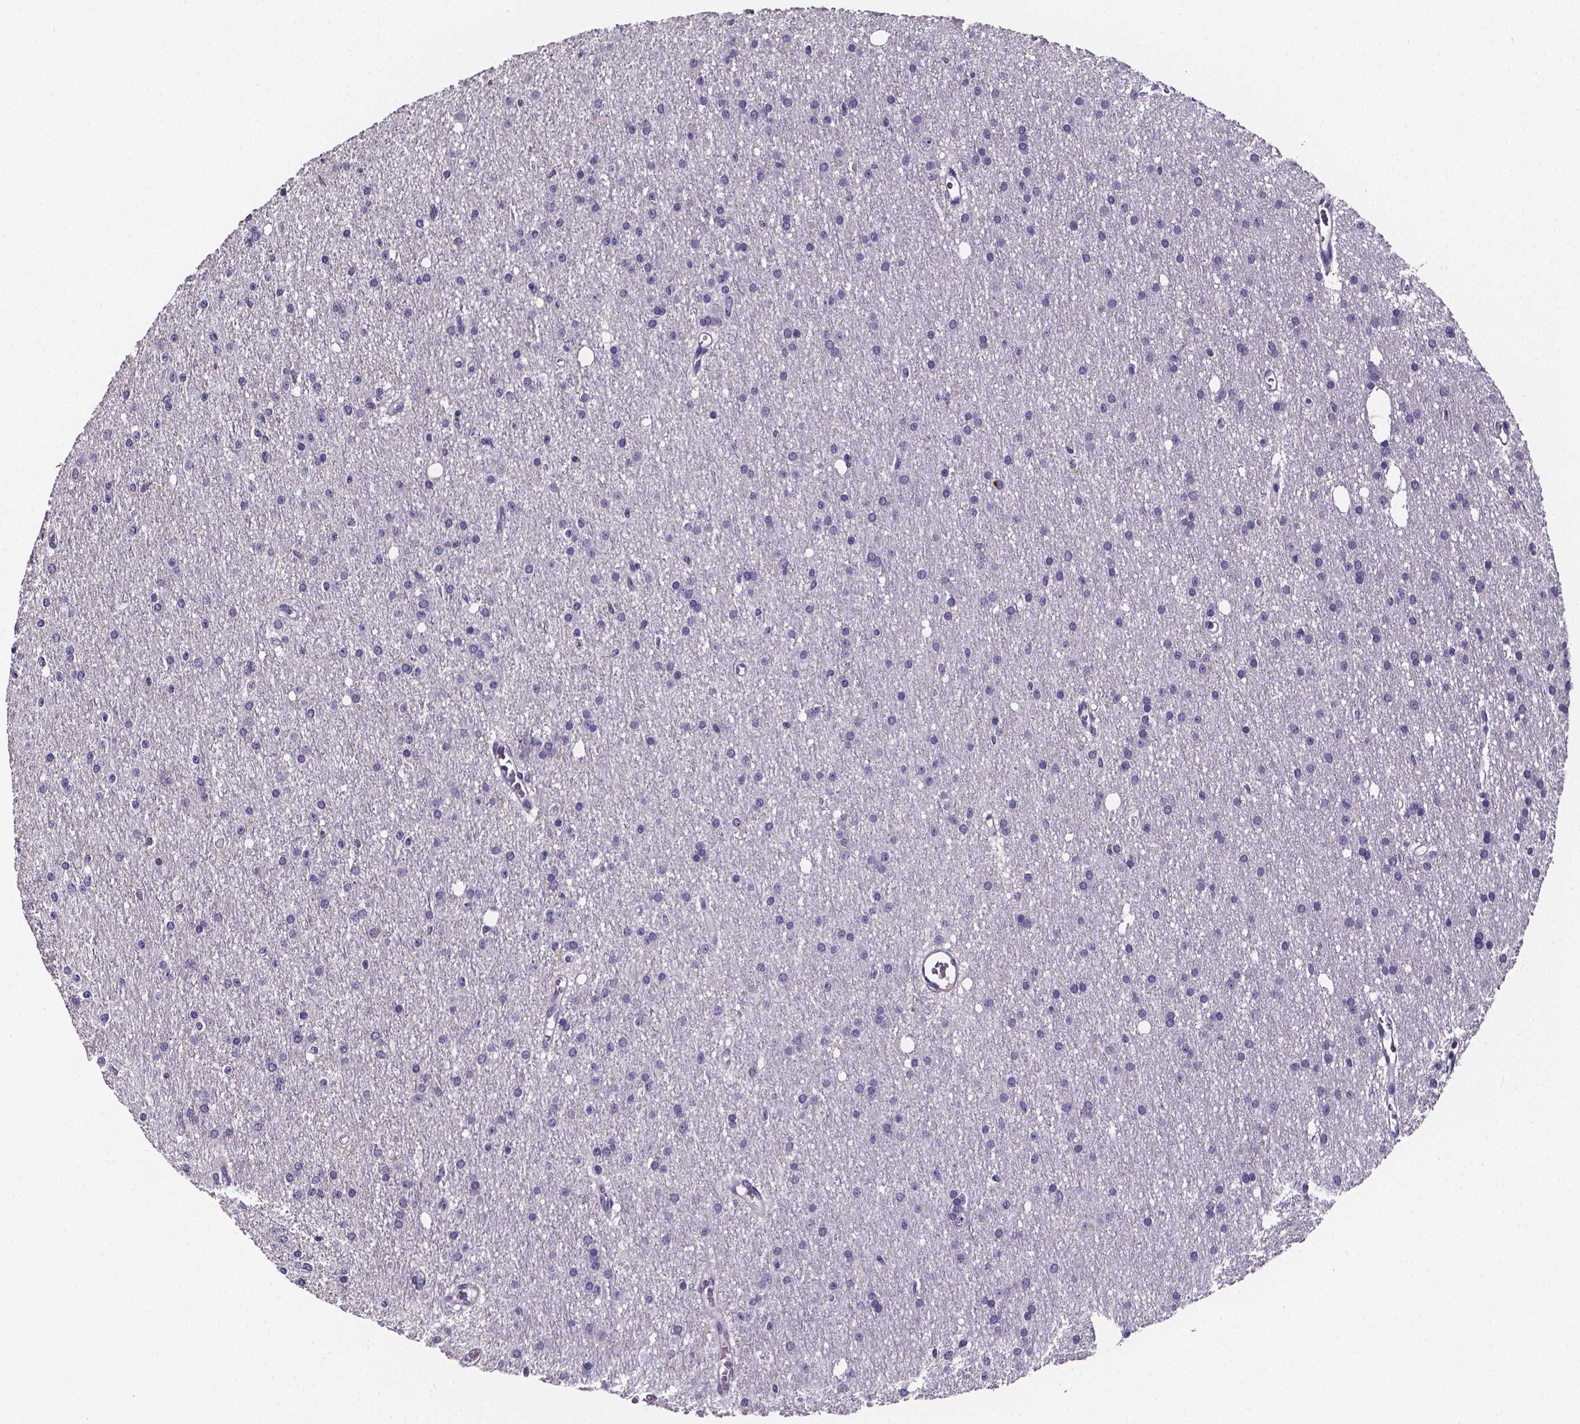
{"staining": {"intensity": "negative", "quantity": "none", "location": "none"}, "tissue": "glioma", "cell_type": "Tumor cells", "image_type": "cancer", "snomed": [{"axis": "morphology", "description": "Glioma, malignant, Low grade"}, {"axis": "topography", "description": "Brain"}], "caption": "Immunohistochemical staining of glioma reveals no significant staining in tumor cells. Brightfield microscopy of immunohistochemistry stained with DAB (3,3'-diaminobenzidine) (brown) and hematoxylin (blue), captured at high magnification.", "gene": "SPOCD1", "patient": {"sex": "male", "age": 27}}